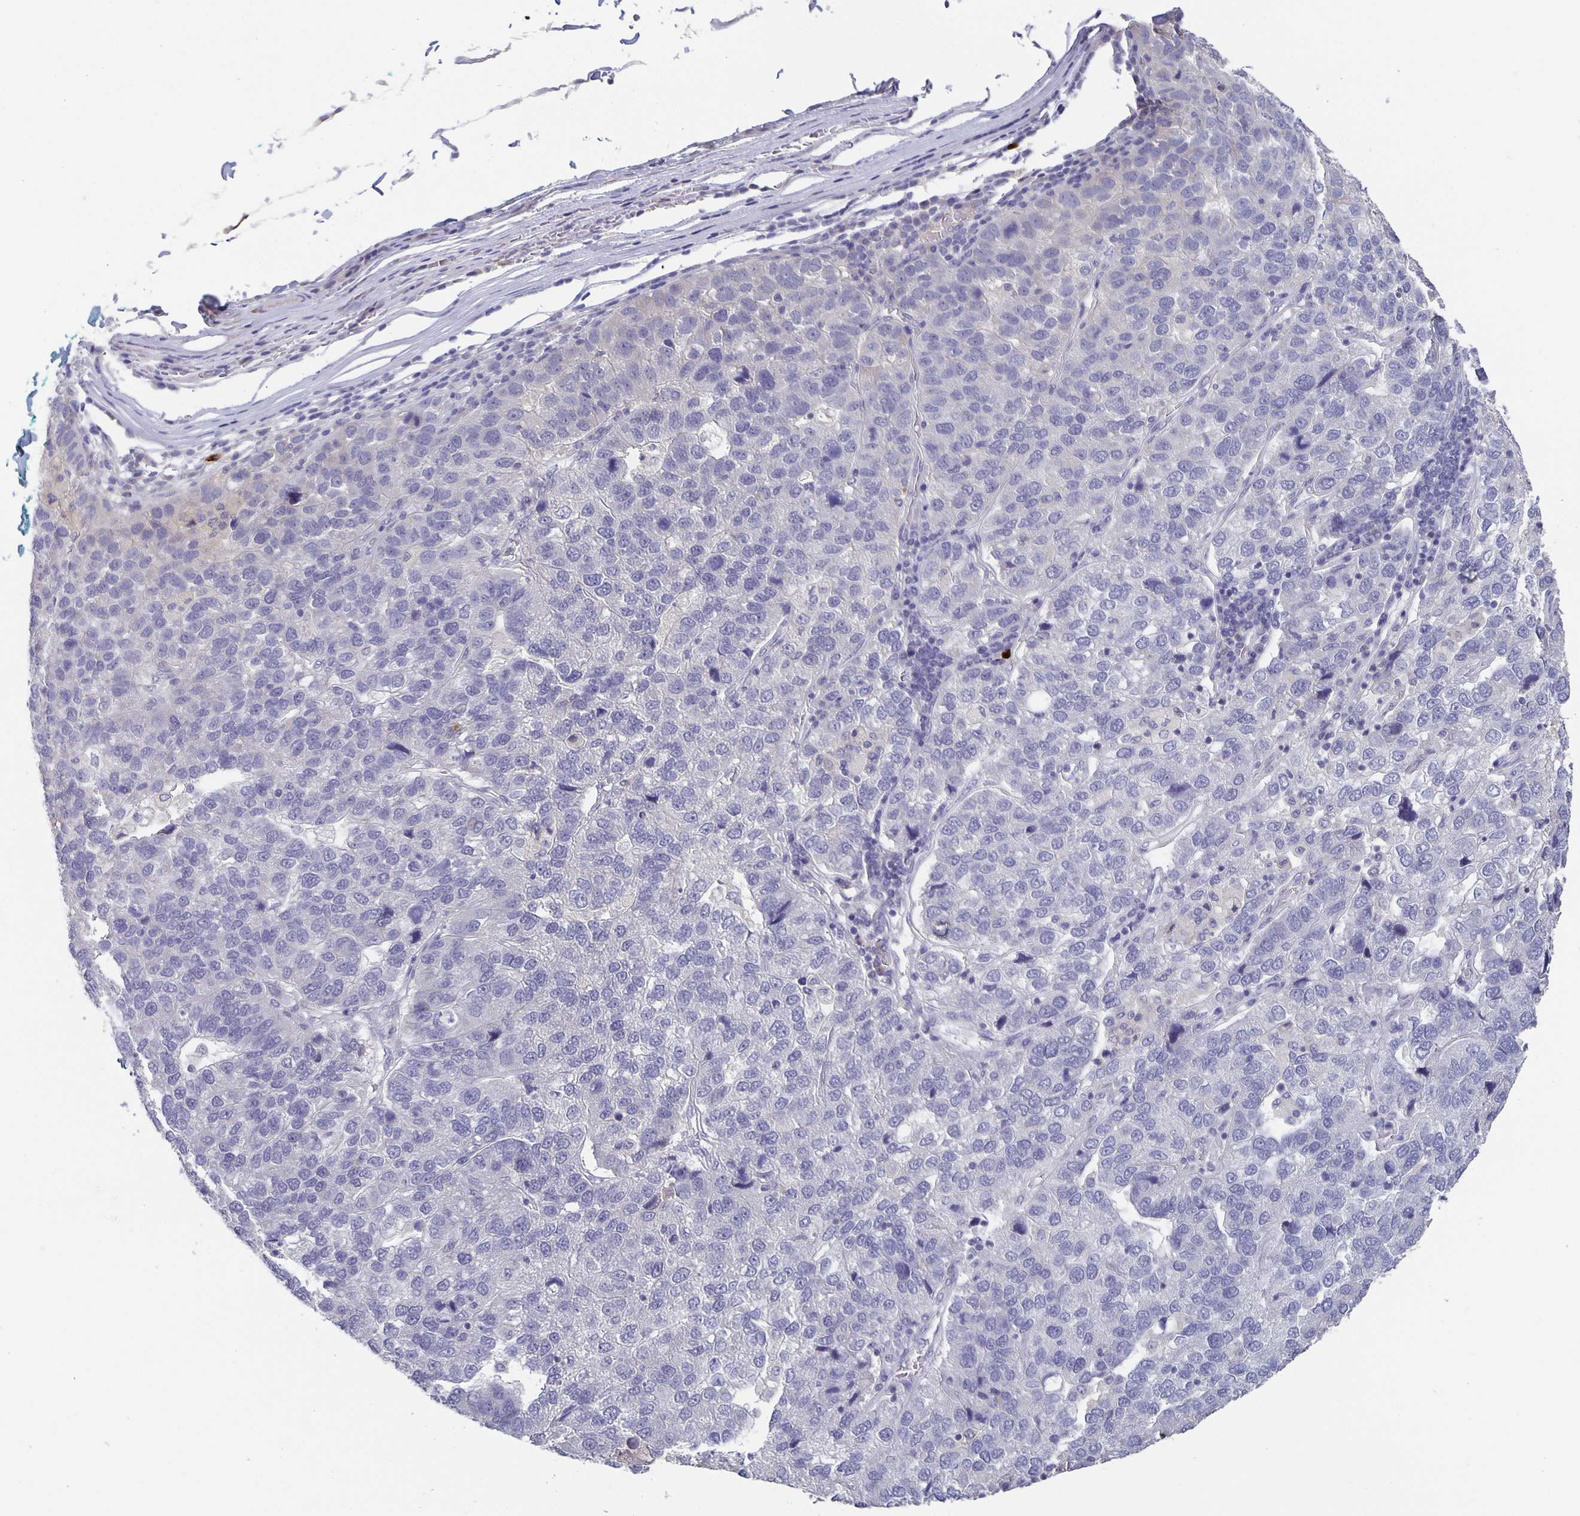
{"staining": {"intensity": "negative", "quantity": "none", "location": "none"}, "tissue": "pancreatic cancer", "cell_type": "Tumor cells", "image_type": "cancer", "snomed": [{"axis": "morphology", "description": "Adenocarcinoma, NOS"}, {"axis": "topography", "description": "Pancreas"}], "caption": "The photomicrograph shows no staining of tumor cells in pancreatic cancer (adenocarcinoma).", "gene": "GDF15", "patient": {"sex": "female", "age": 61}}